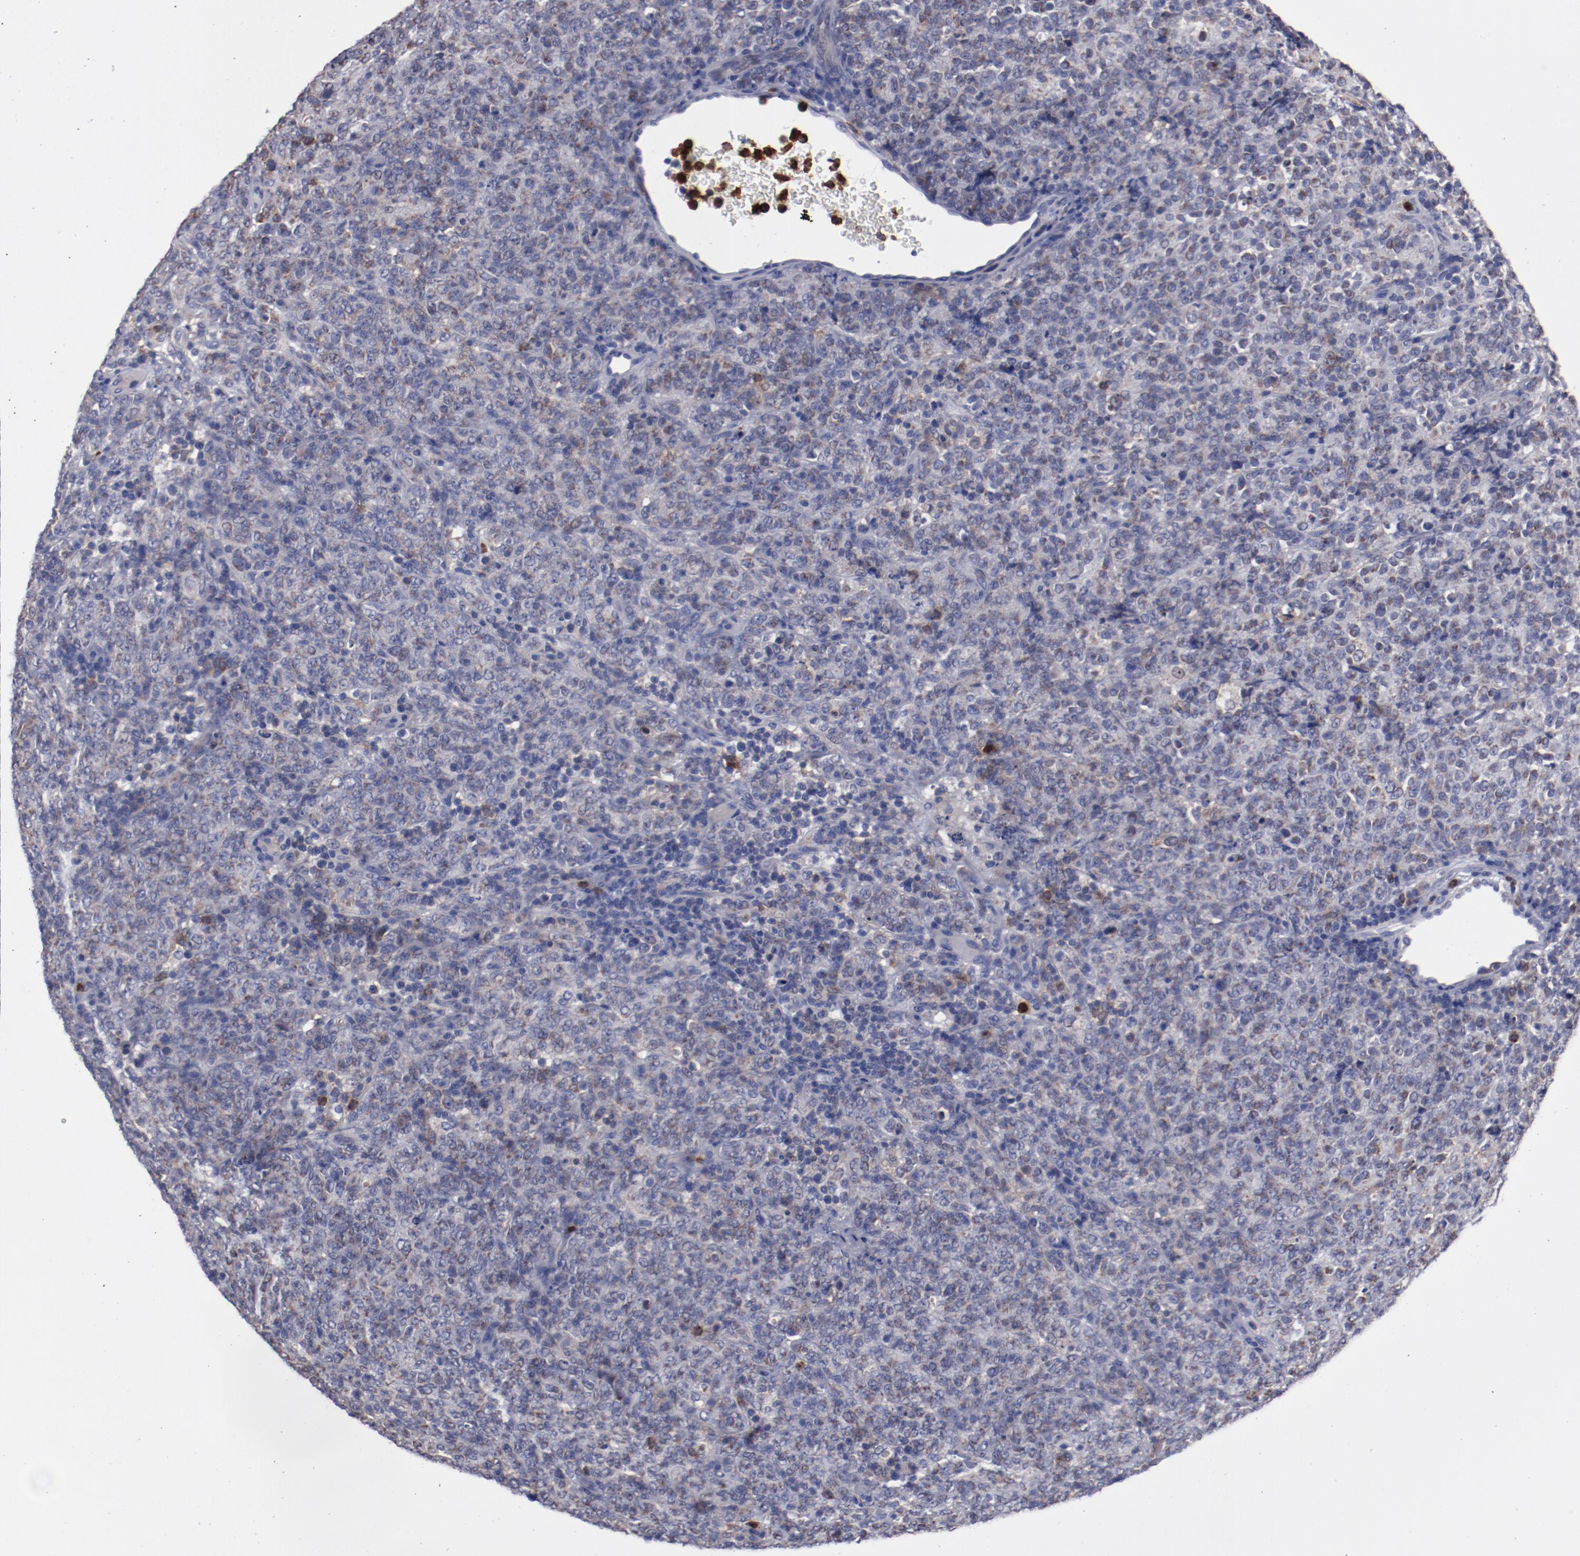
{"staining": {"intensity": "moderate", "quantity": "25%-75%", "location": "cytoplasmic/membranous"}, "tissue": "lymphoma", "cell_type": "Tumor cells", "image_type": "cancer", "snomed": [{"axis": "morphology", "description": "Malignant lymphoma, non-Hodgkin's type, High grade"}, {"axis": "topography", "description": "Tonsil"}], "caption": "Protein staining demonstrates moderate cytoplasmic/membranous staining in about 25%-75% of tumor cells in high-grade malignant lymphoma, non-Hodgkin's type.", "gene": "FGR", "patient": {"sex": "female", "age": 36}}